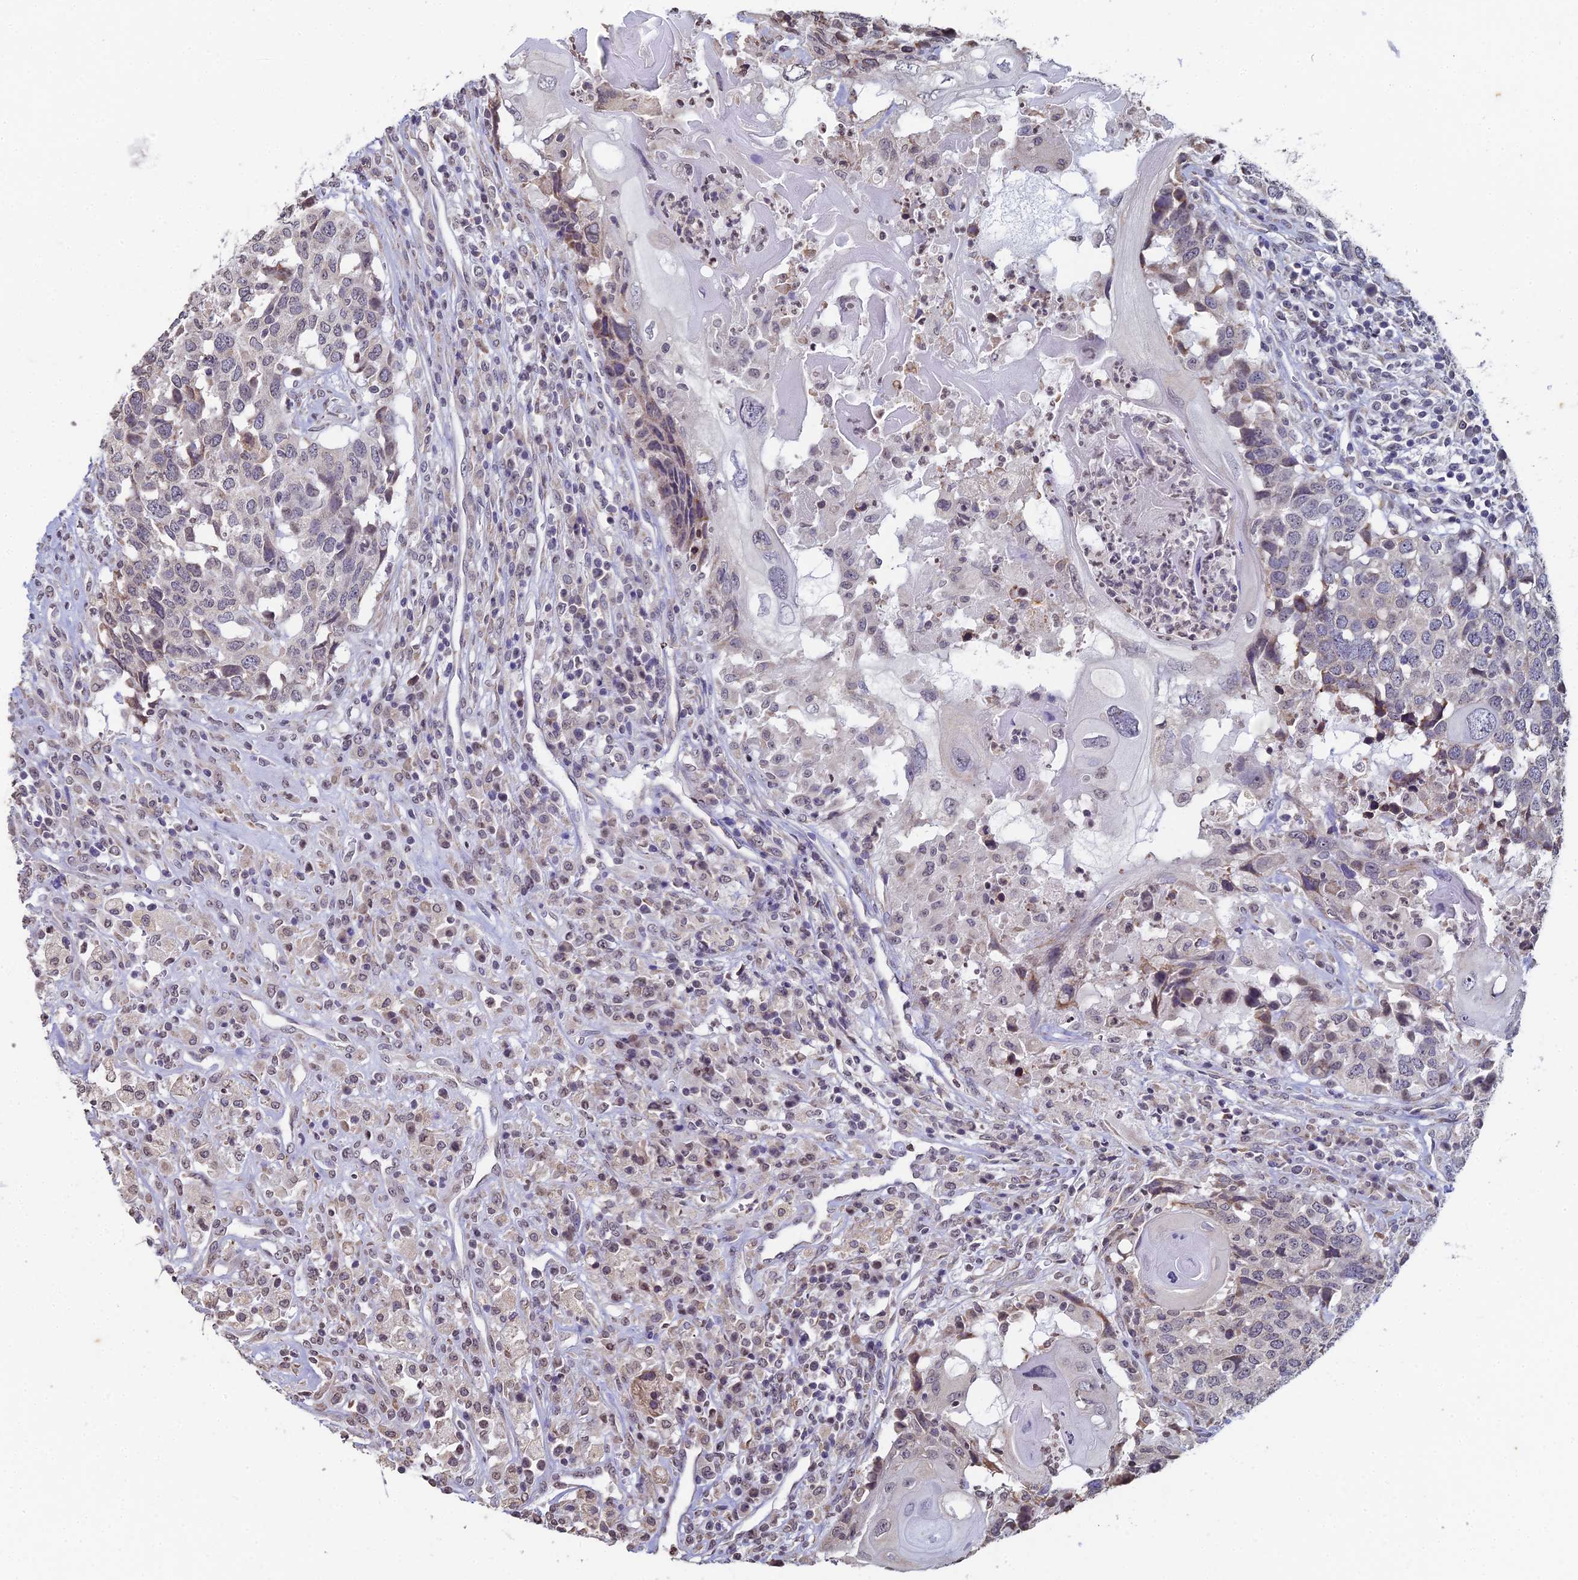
{"staining": {"intensity": "weak", "quantity": "<25%", "location": "cytoplasmic/membranous"}, "tissue": "head and neck cancer", "cell_type": "Tumor cells", "image_type": "cancer", "snomed": [{"axis": "morphology", "description": "Squamous cell carcinoma, NOS"}, {"axis": "topography", "description": "Head-Neck"}], "caption": "The micrograph demonstrates no staining of tumor cells in squamous cell carcinoma (head and neck).", "gene": "PRR22", "patient": {"sex": "male", "age": 66}}